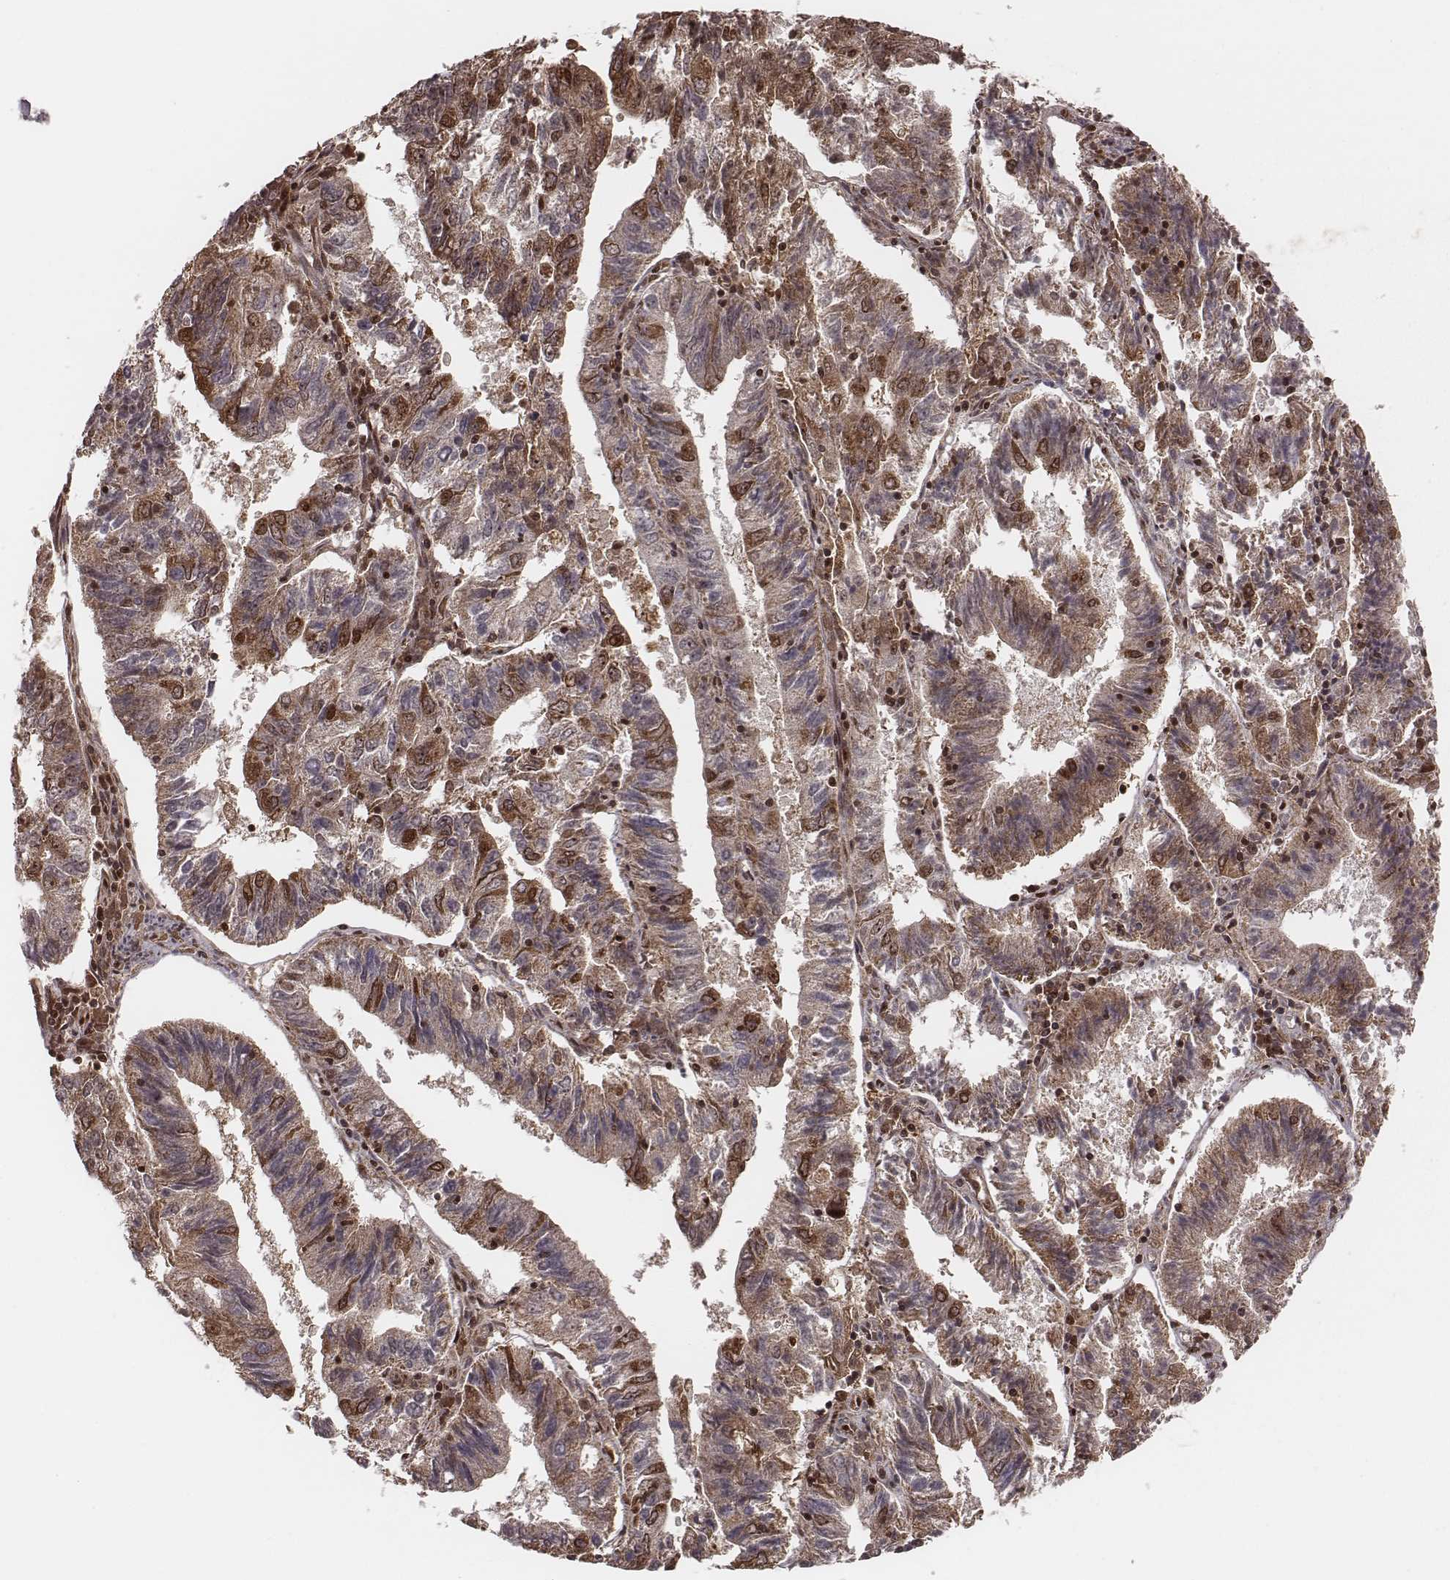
{"staining": {"intensity": "strong", "quantity": ">75%", "location": "cytoplasmic/membranous,nuclear"}, "tissue": "endometrial cancer", "cell_type": "Tumor cells", "image_type": "cancer", "snomed": [{"axis": "morphology", "description": "Adenocarcinoma, NOS"}, {"axis": "topography", "description": "Endometrium"}], "caption": "IHC (DAB (3,3'-diaminobenzidine)) staining of human endometrial adenocarcinoma shows strong cytoplasmic/membranous and nuclear protein expression in about >75% of tumor cells.", "gene": "NFX1", "patient": {"sex": "female", "age": 82}}